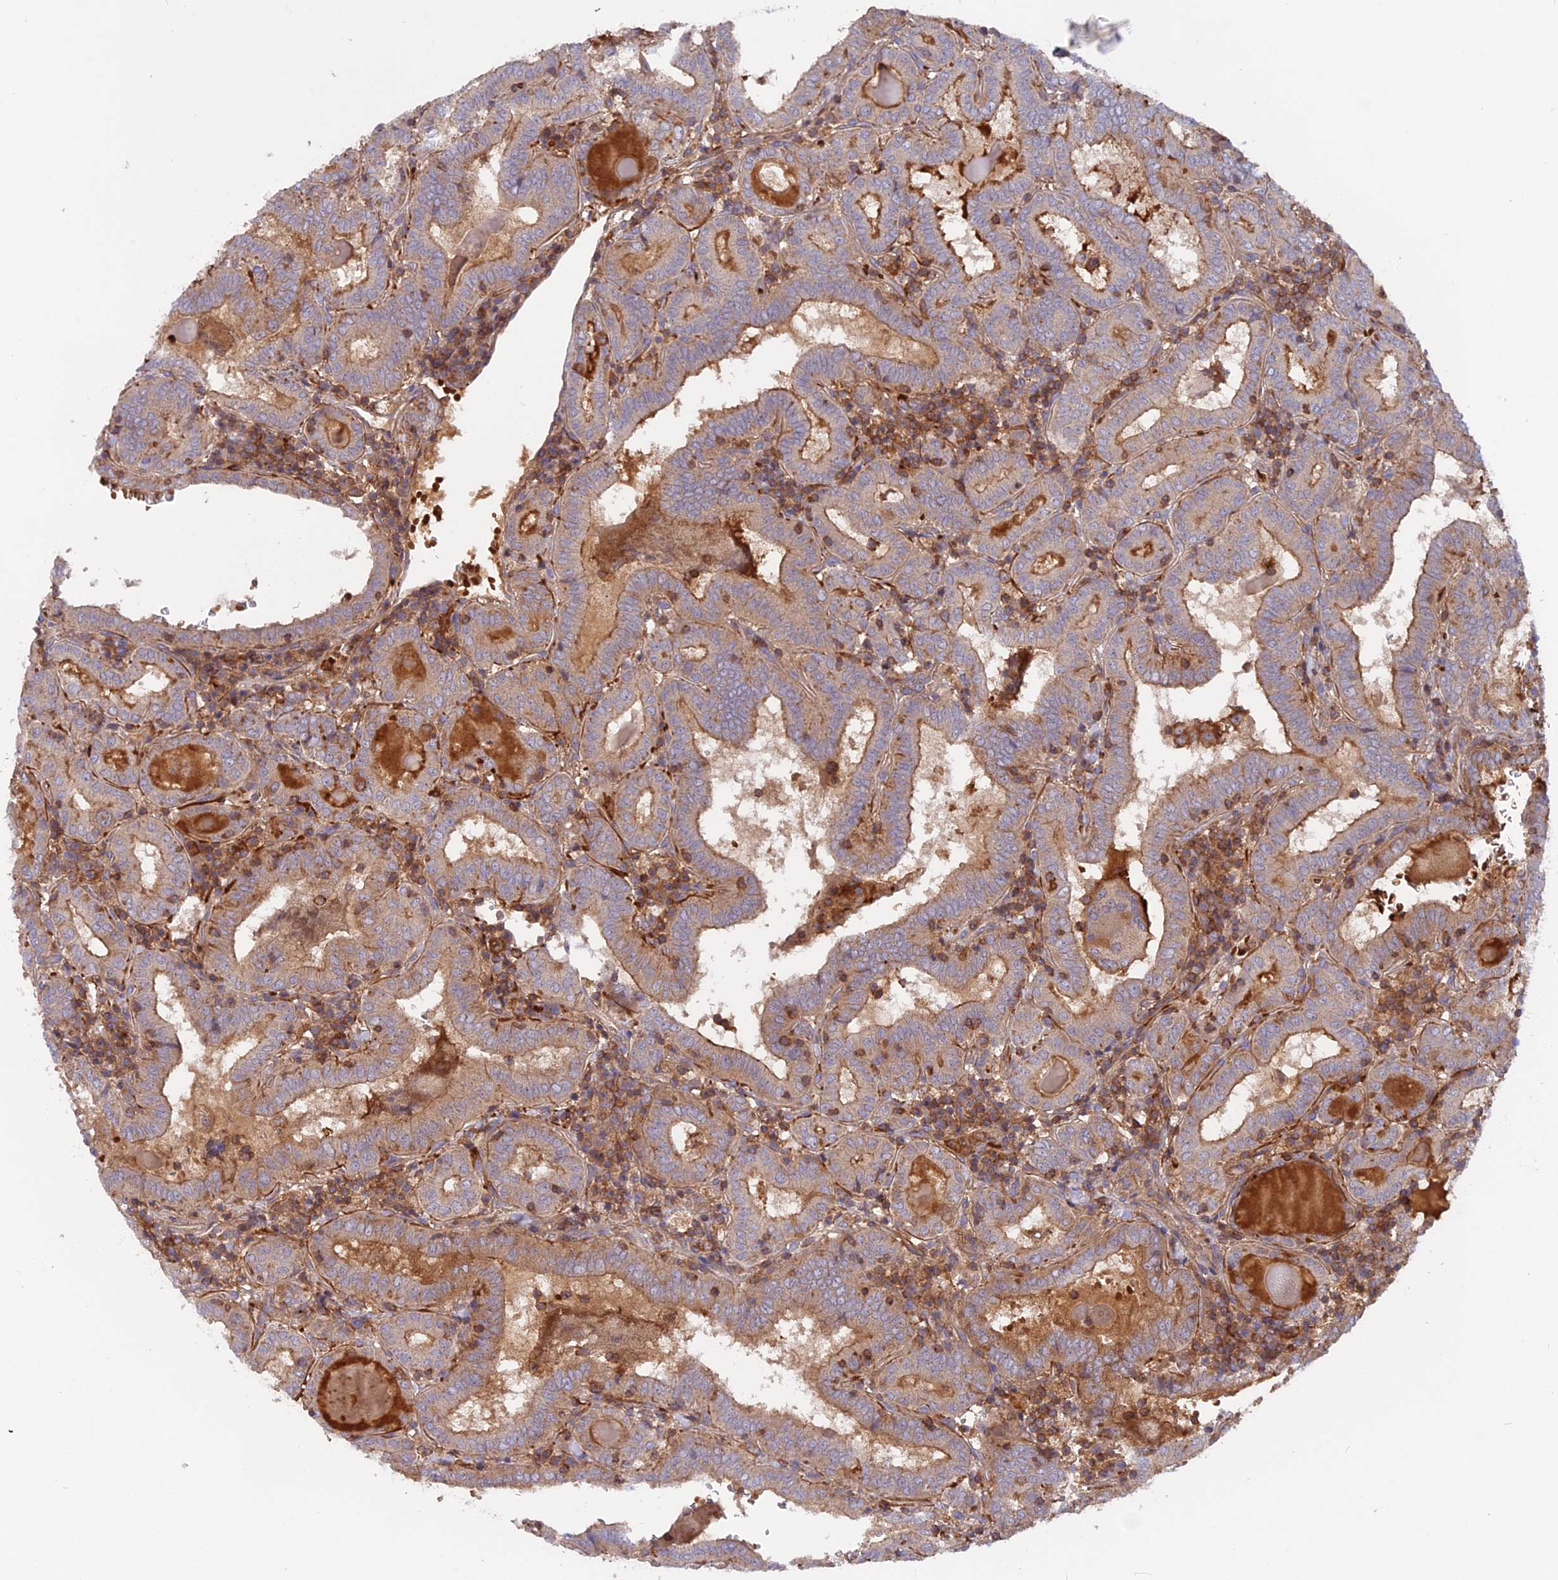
{"staining": {"intensity": "moderate", "quantity": "25%-75%", "location": "cytoplasmic/membranous"}, "tissue": "thyroid cancer", "cell_type": "Tumor cells", "image_type": "cancer", "snomed": [{"axis": "morphology", "description": "Papillary adenocarcinoma, NOS"}, {"axis": "topography", "description": "Thyroid gland"}], "caption": "The immunohistochemical stain labels moderate cytoplasmic/membranous staining in tumor cells of thyroid cancer (papillary adenocarcinoma) tissue.", "gene": "CPNE7", "patient": {"sex": "female", "age": 72}}